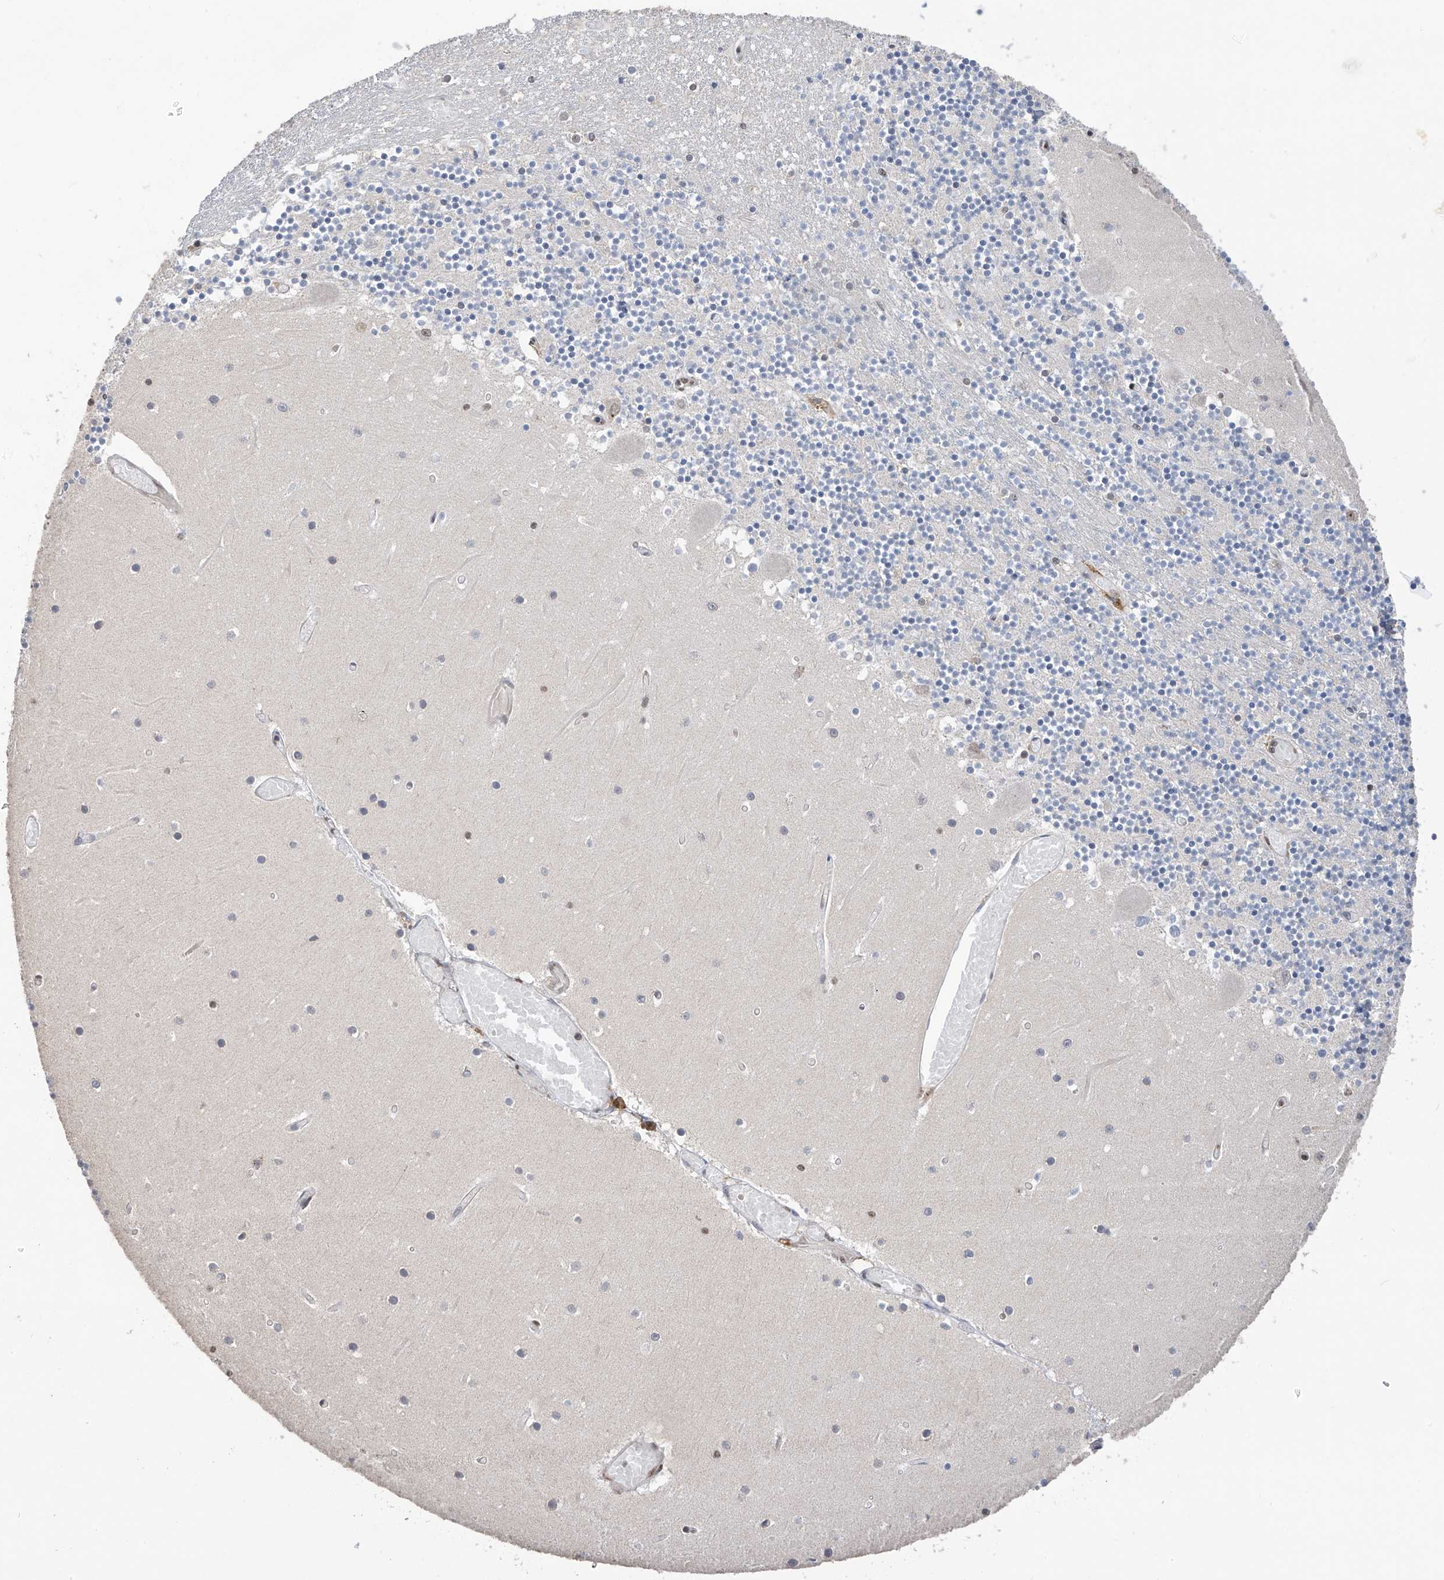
{"staining": {"intensity": "negative", "quantity": "none", "location": "none"}, "tissue": "cerebellum", "cell_type": "Cells in granular layer", "image_type": "normal", "snomed": [{"axis": "morphology", "description": "Normal tissue, NOS"}, {"axis": "topography", "description": "Cerebellum"}], "caption": "A high-resolution histopathology image shows immunohistochemistry (IHC) staining of unremarkable cerebellum, which displays no significant expression in cells in granular layer. (Immunohistochemistry, brightfield microscopy, high magnification).", "gene": "C1orf131", "patient": {"sex": "female", "age": 28}}